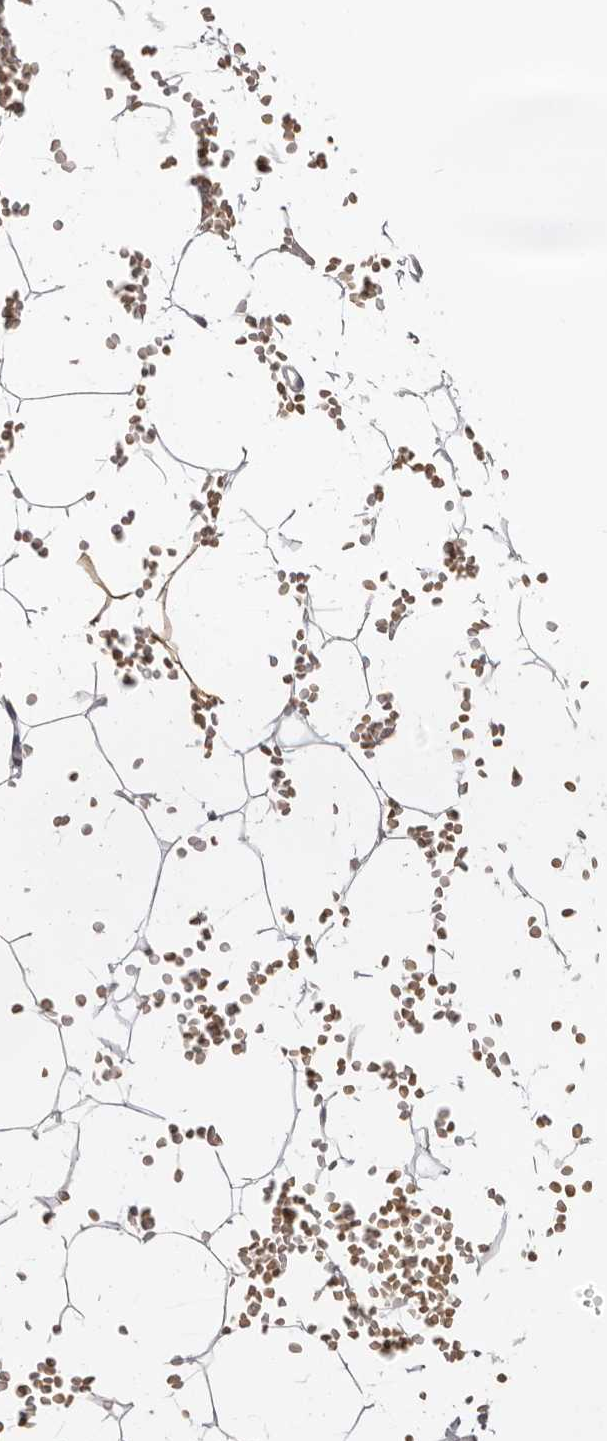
{"staining": {"intensity": "negative", "quantity": "none", "location": "none"}, "tissue": "adipose tissue", "cell_type": "Adipocytes", "image_type": "normal", "snomed": [{"axis": "morphology", "description": "Normal tissue, NOS"}, {"axis": "topography", "description": "Breast"}], "caption": "DAB immunohistochemical staining of unremarkable adipose tissue demonstrates no significant positivity in adipocytes.", "gene": "PCDHB6", "patient": {"sex": "female", "age": 23}}